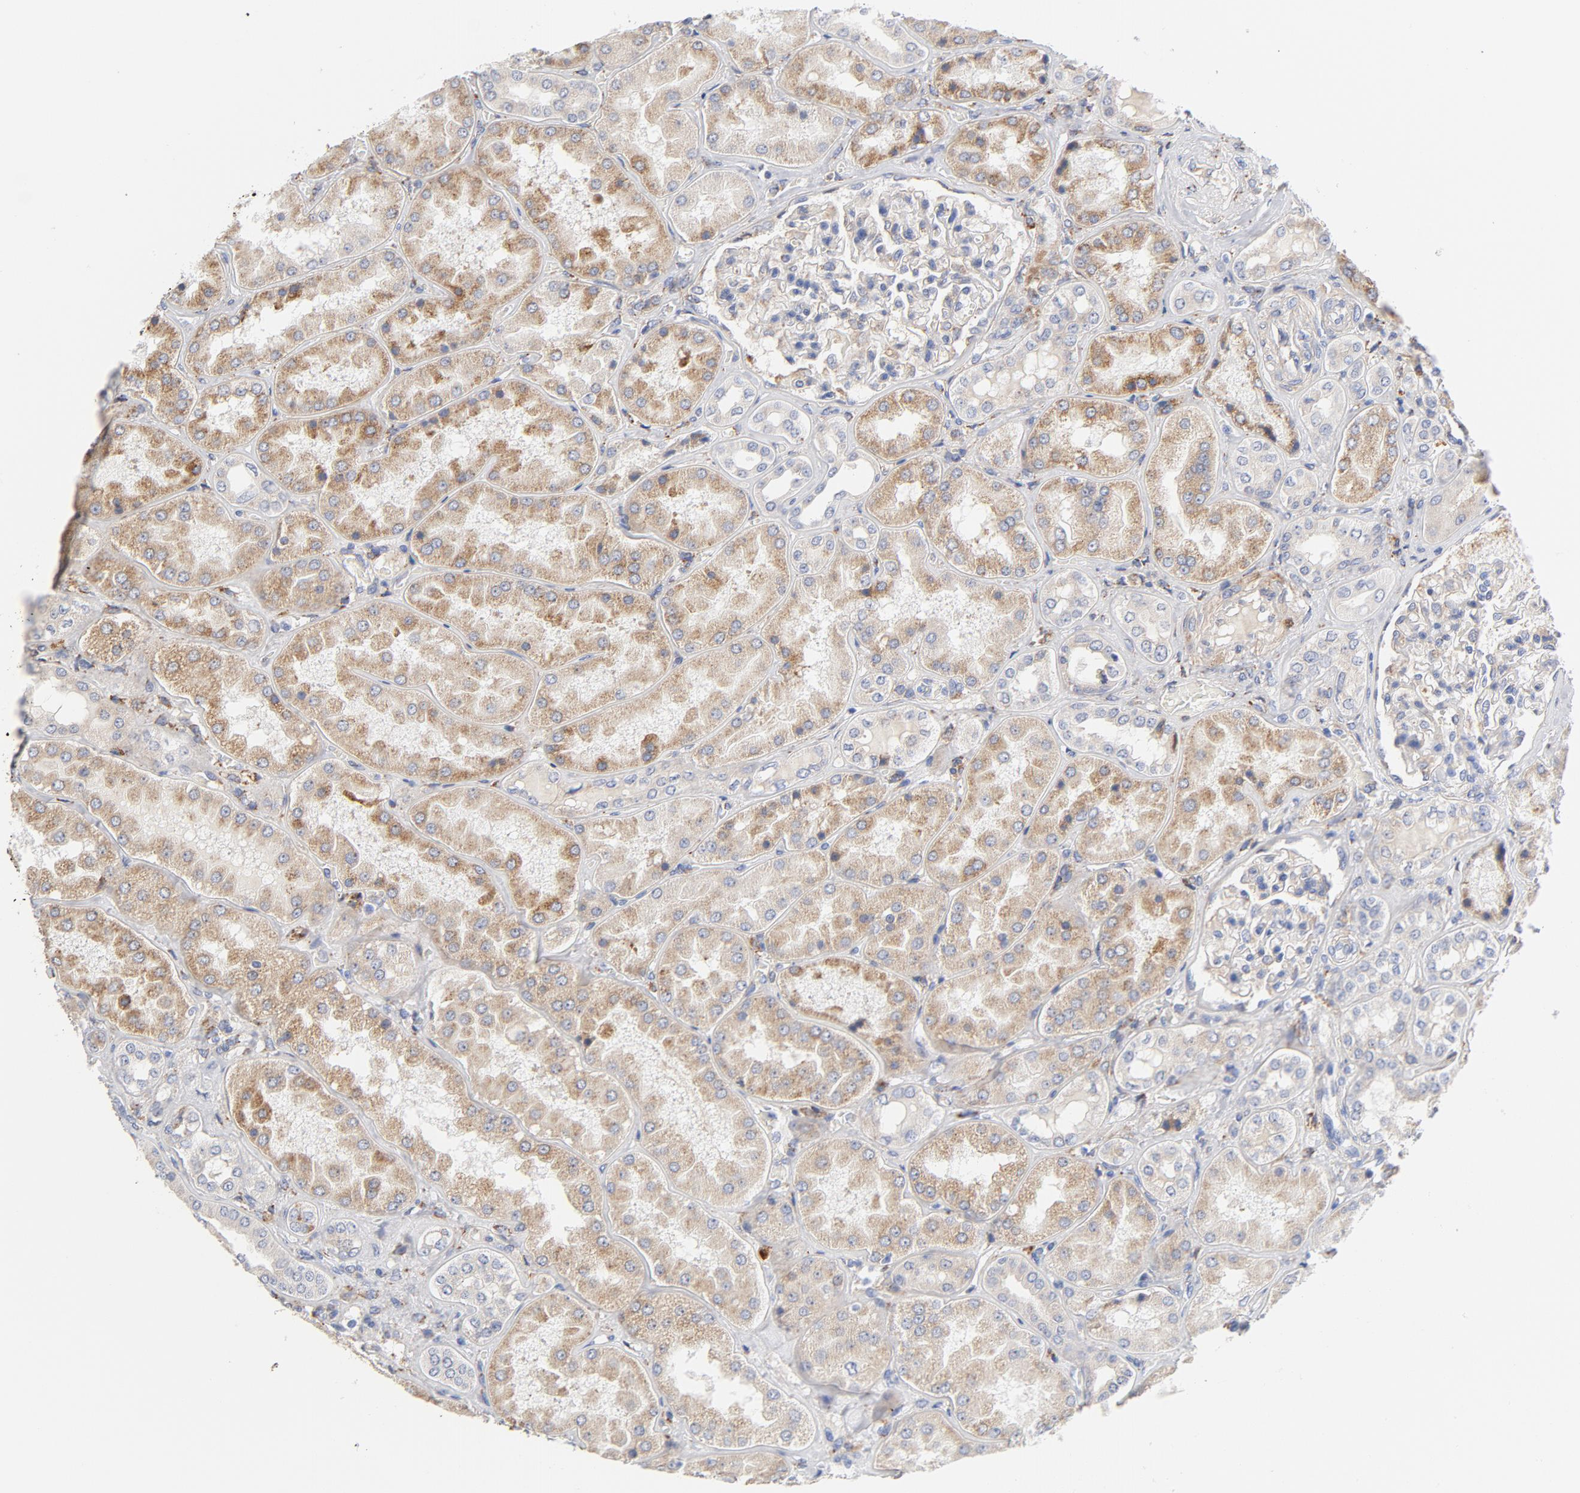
{"staining": {"intensity": "moderate", "quantity": "<25%", "location": "cytoplasmic/membranous"}, "tissue": "kidney", "cell_type": "Cells in glomeruli", "image_type": "normal", "snomed": [{"axis": "morphology", "description": "Normal tissue, NOS"}, {"axis": "topography", "description": "Kidney"}], "caption": "An immunohistochemistry image of benign tissue is shown. Protein staining in brown shows moderate cytoplasmic/membranous positivity in kidney within cells in glomeruli.", "gene": "RAPGEF3", "patient": {"sex": "female", "age": 56}}